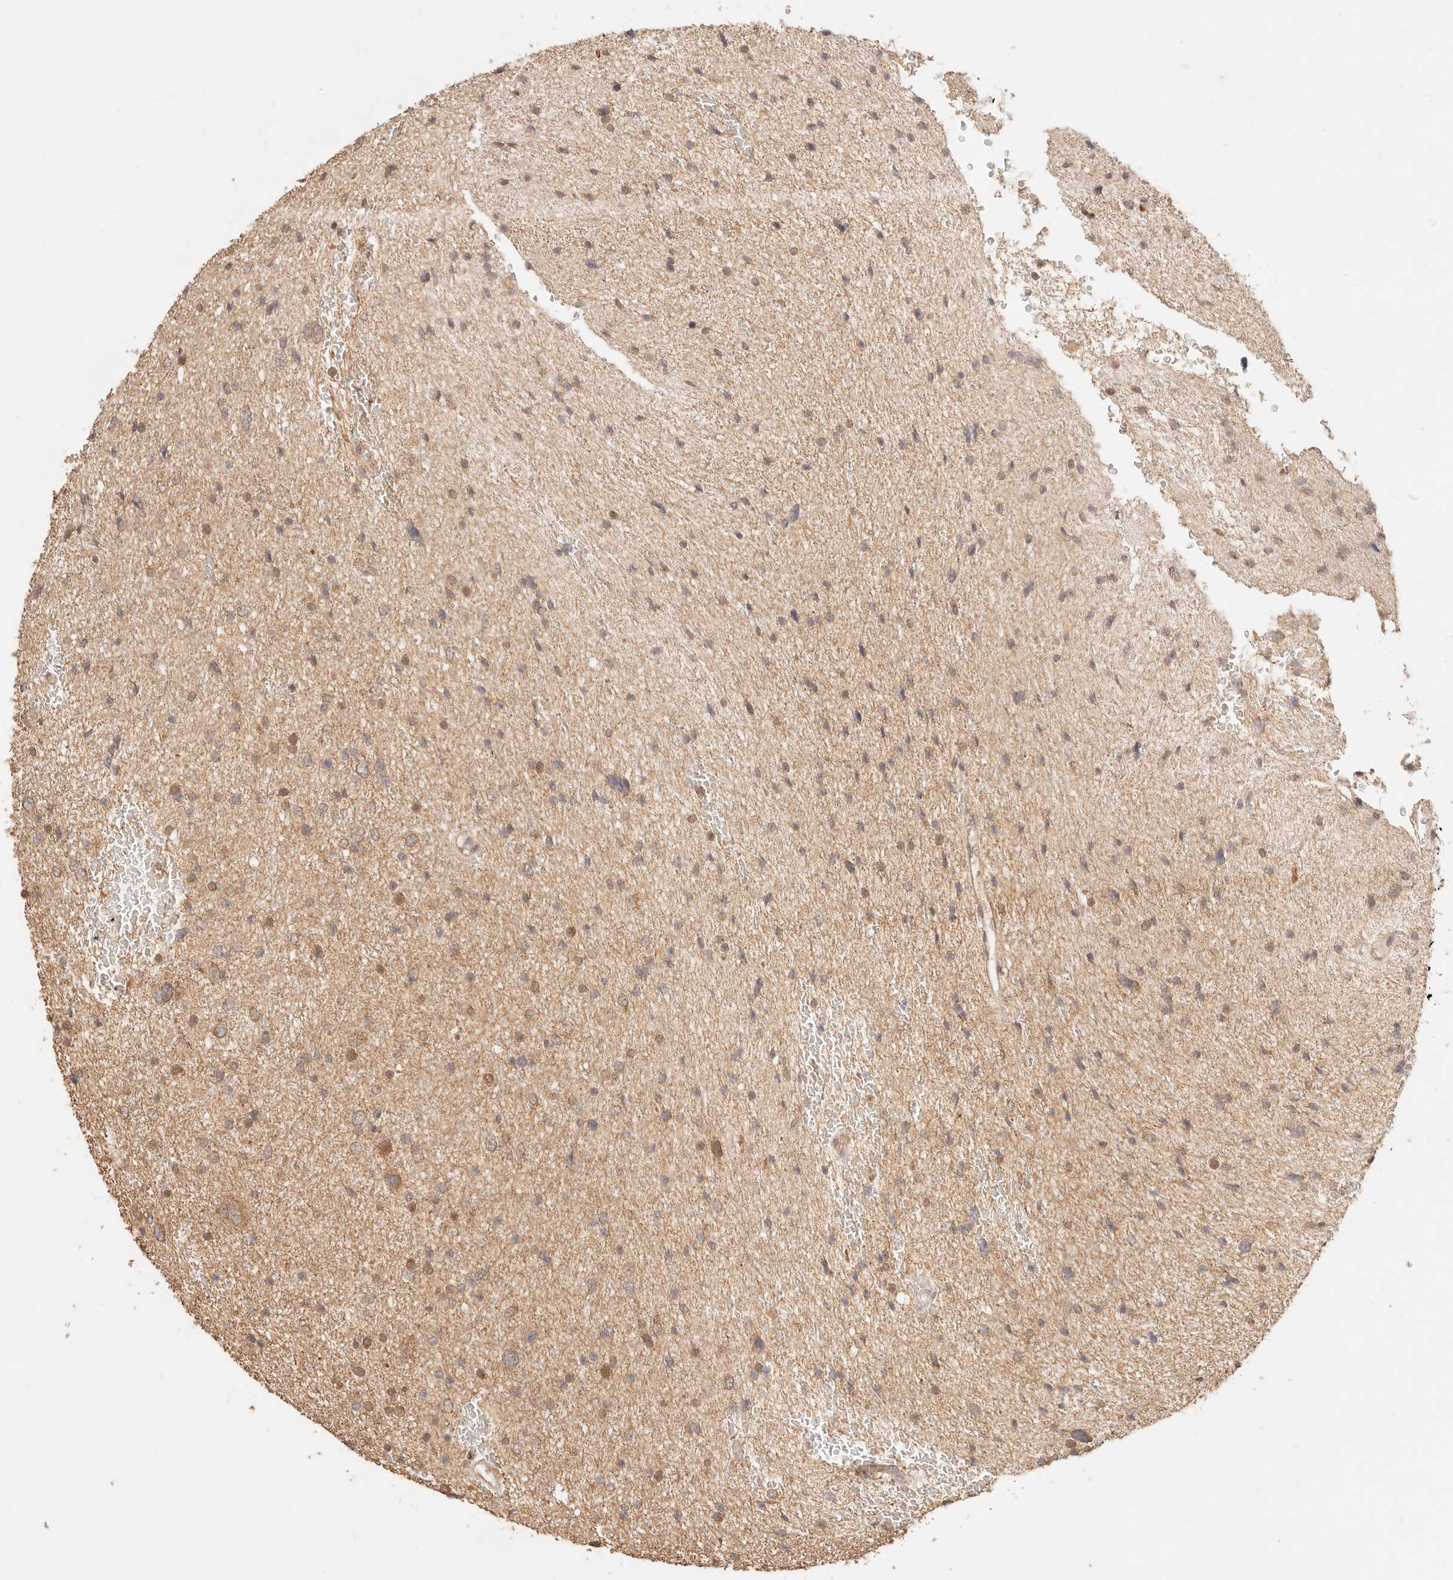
{"staining": {"intensity": "moderate", "quantity": ">75%", "location": "cytoplasmic/membranous"}, "tissue": "glioma", "cell_type": "Tumor cells", "image_type": "cancer", "snomed": [{"axis": "morphology", "description": "Glioma, malignant, Low grade"}, {"axis": "topography", "description": "Brain"}], "caption": "Low-grade glioma (malignant) was stained to show a protein in brown. There is medium levels of moderate cytoplasmic/membranous positivity in about >75% of tumor cells.", "gene": "TRIM11", "patient": {"sex": "female", "age": 37}}